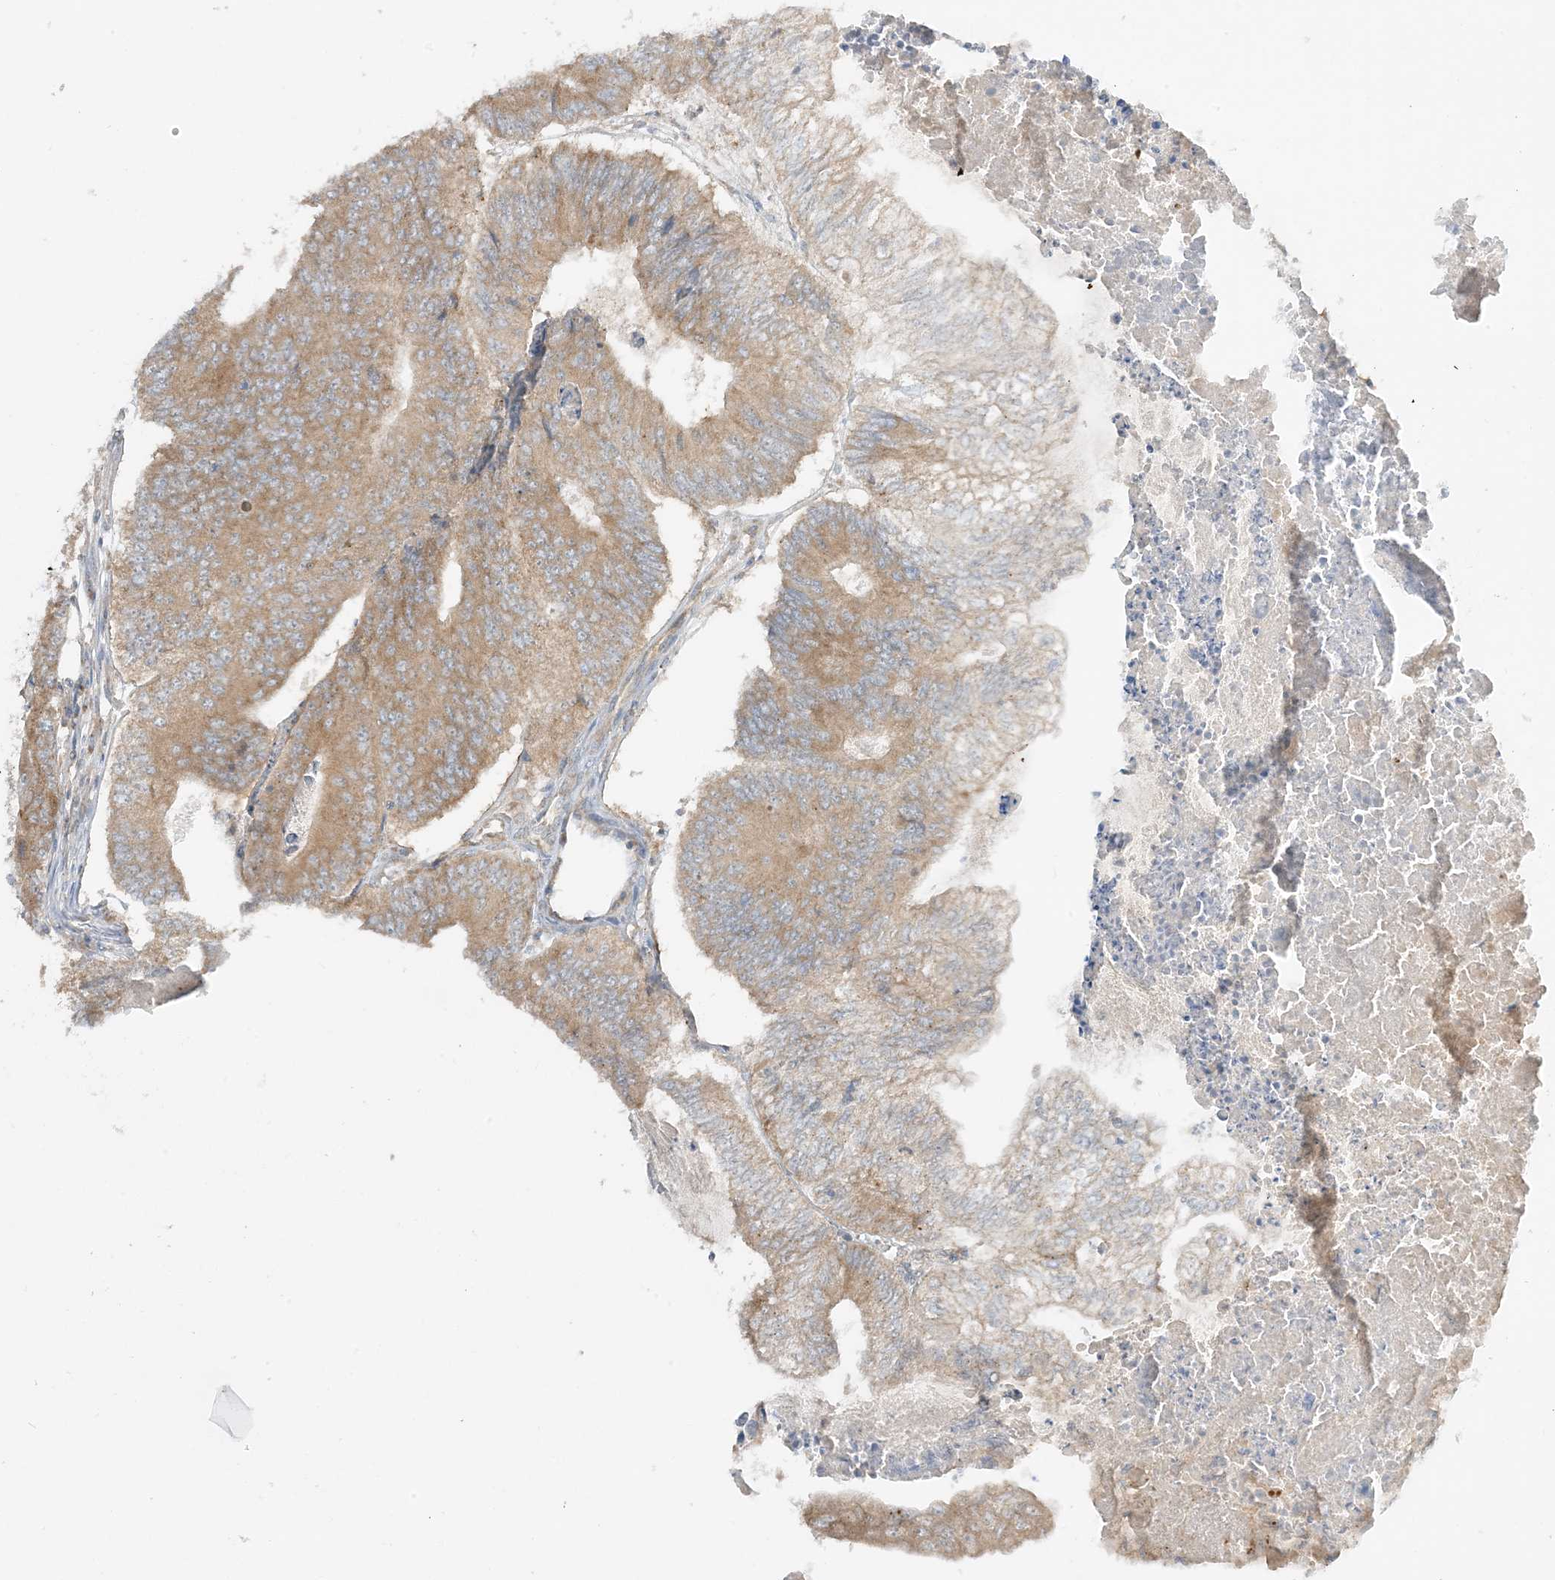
{"staining": {"intensity": "moderate", "quantity": ">75%", "location": "cytoplasmic/membranous"}, "tissue": "colorectal cancer", "cell_type": "Tumor cells", "image_type": "cancer", "snomed": [{"axis": "morphology", "description": "Adenocarcinoma, NOS"}, {"axis": "topography", "description": "Colon"}], "caption": "Immunohistochemistry of human adenocarcinoma (colorectal) shows medium levels of moderate cytoplasmic/membranous staining in approximately >75% of tumor cells. Using DAB (brown) and hematoxylin (blue) stains, captured at high magnification using brightfield microscopy.", "gene": "RPP40", "patient": {"sex": "female", "age": 67}}